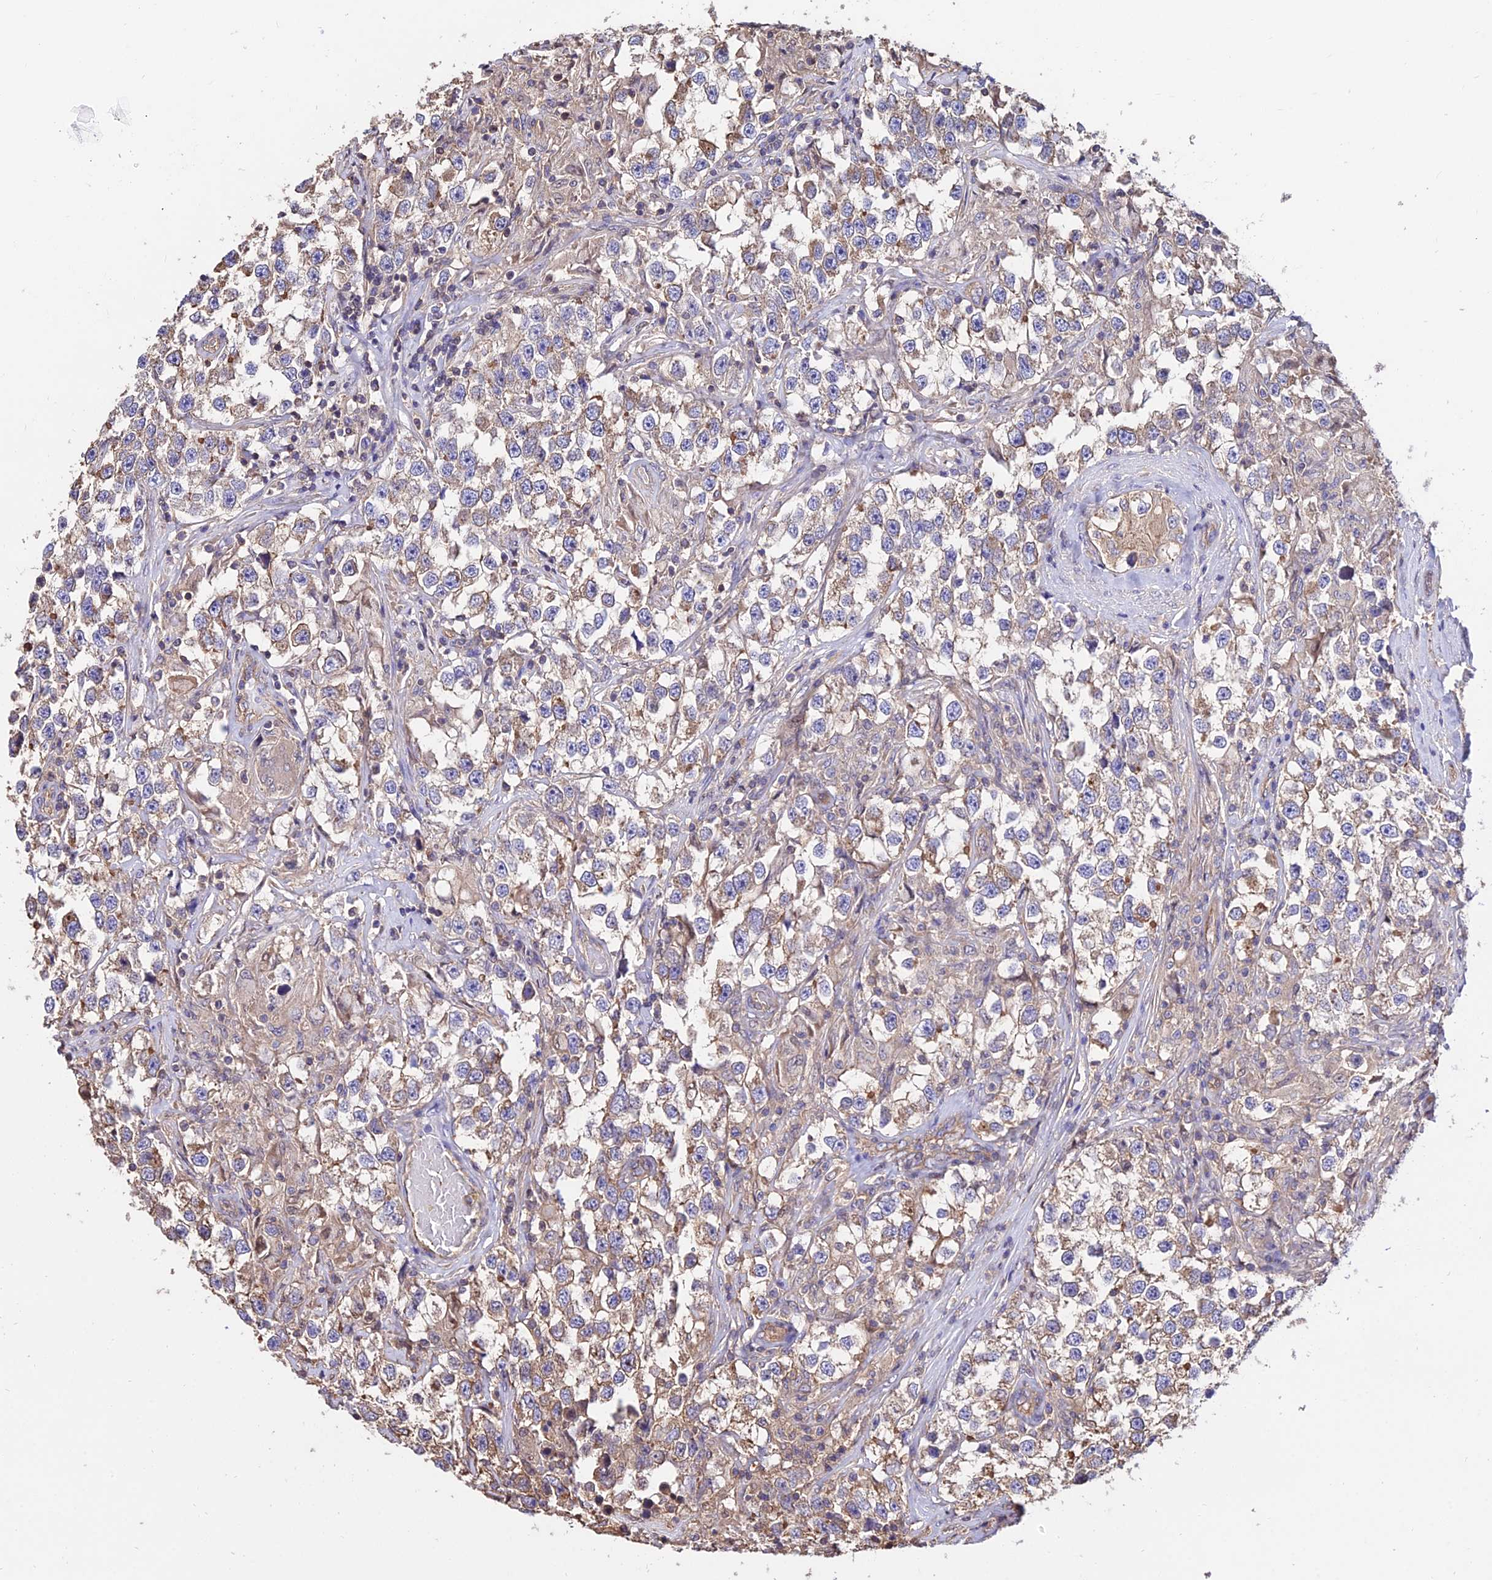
{"staining": {"intensity": "weak", "quantity": "25%-75%", "location": "cytoplasmic/membranous"}, "tissue": "testis cancer", "cell_type": "Tumor cells", "image_type": "cancer", "snomed": [{"axis": "morphology", "description": "Seminoma, NOS"}, {"axis": "topography", "description": "Testis"}], "caption": "Seminoma (testis) stained for a protein (brown) demonstrates weak cytoplasmic/membranous positive positivity in about 25%-75% of tumor cells.", "gene": "CALM2", "patient": {"sex": "male", "age": 46}}